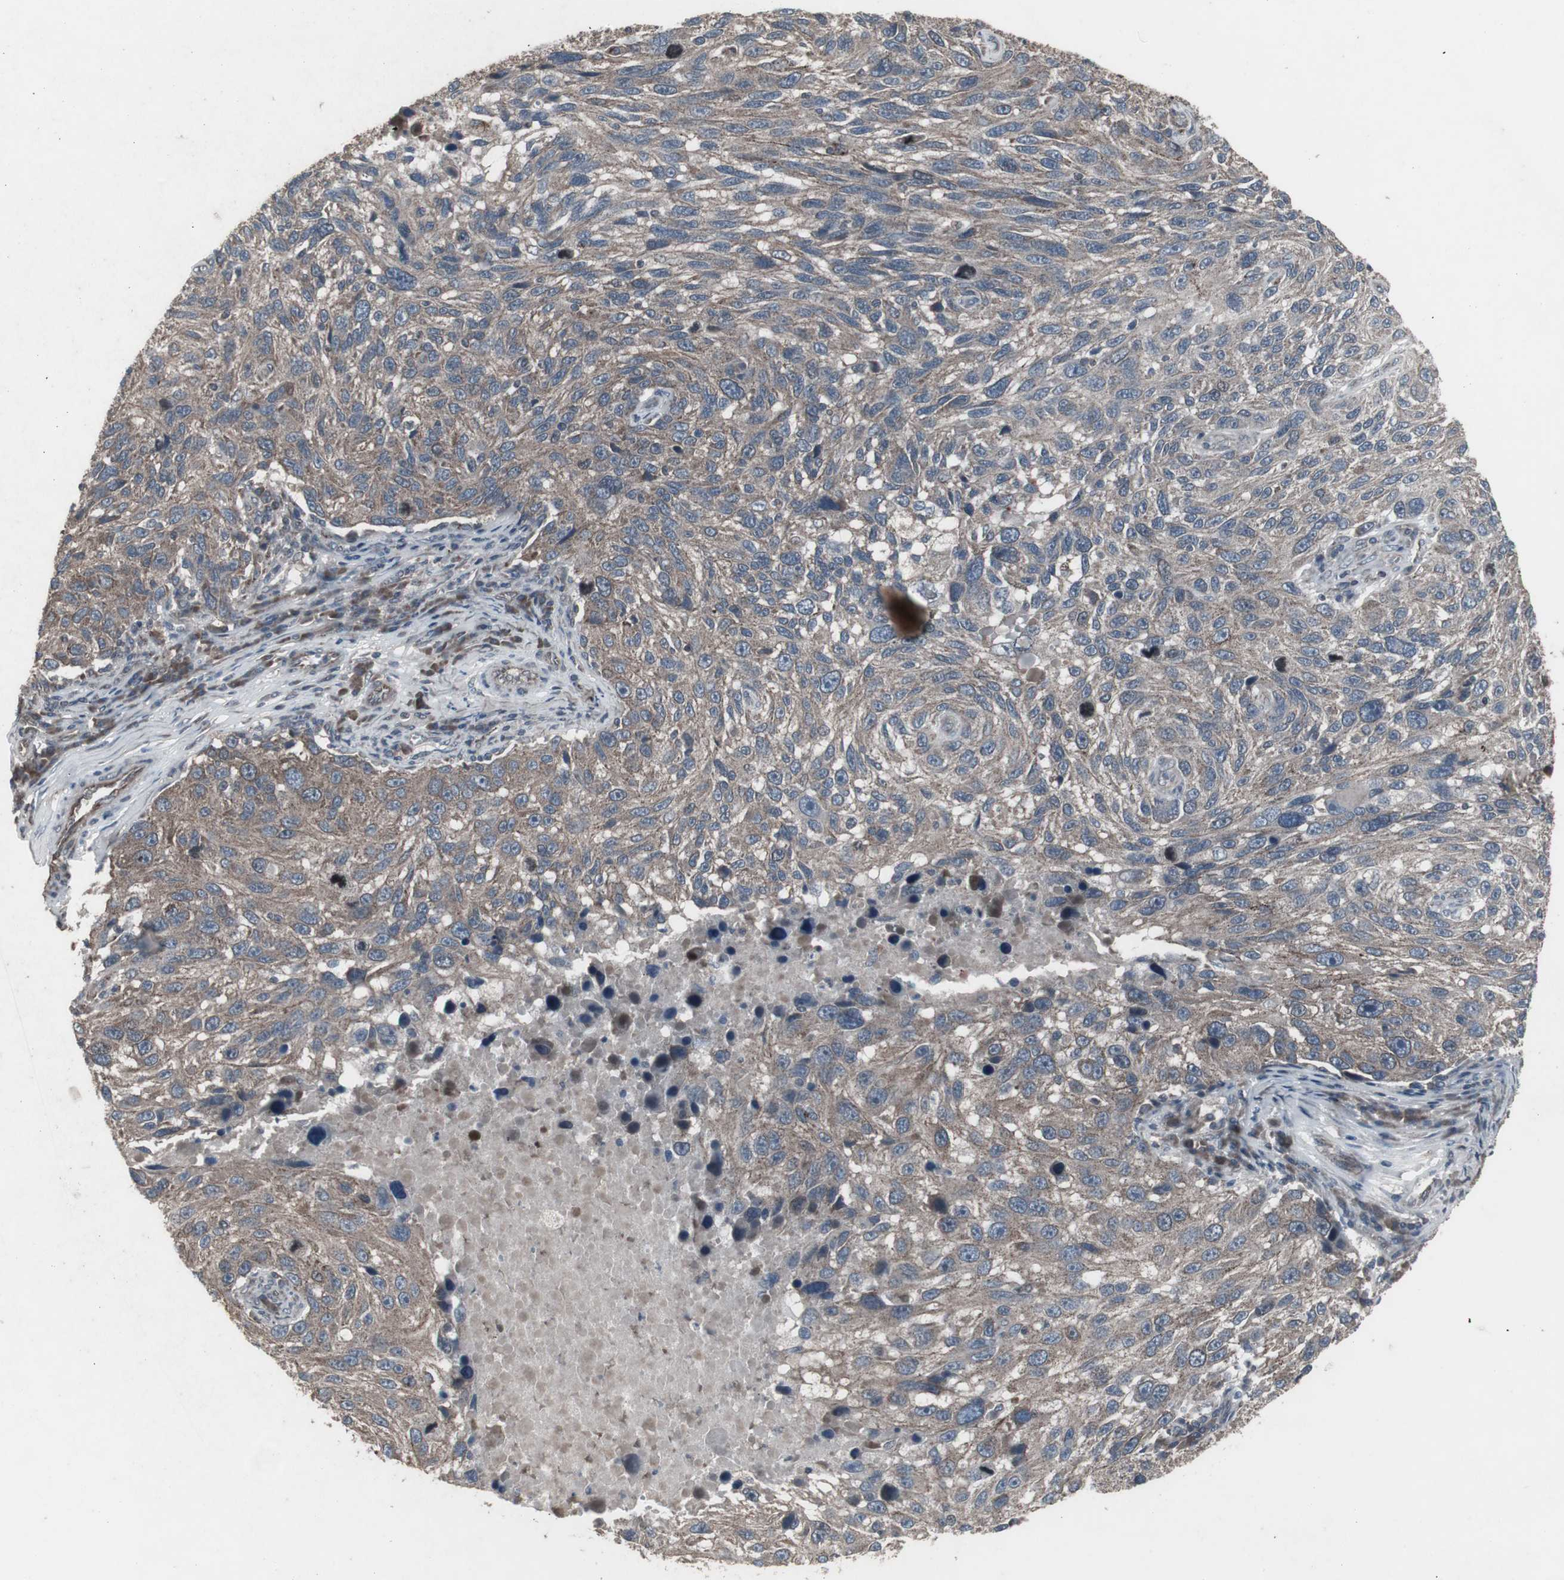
{"staining": {"intensity": "weak", "quantity": "<25%", "location": "cytoplasmic/membranous"}, "tissue": "melanoma", "cell_type": "Tumor cells", "image_type": "cancer", "snomed": [{"axis": "morphology", "description": "Malignant melanoma, NOS"}, {"axis": "topography", "description": "Skin"}], "caption": "Melanoma was stained to show a protein in brown. There is no significant expression in tumor cells.", "gene": "SSTR2", "patient": {"sex": "male", "age": 53}}